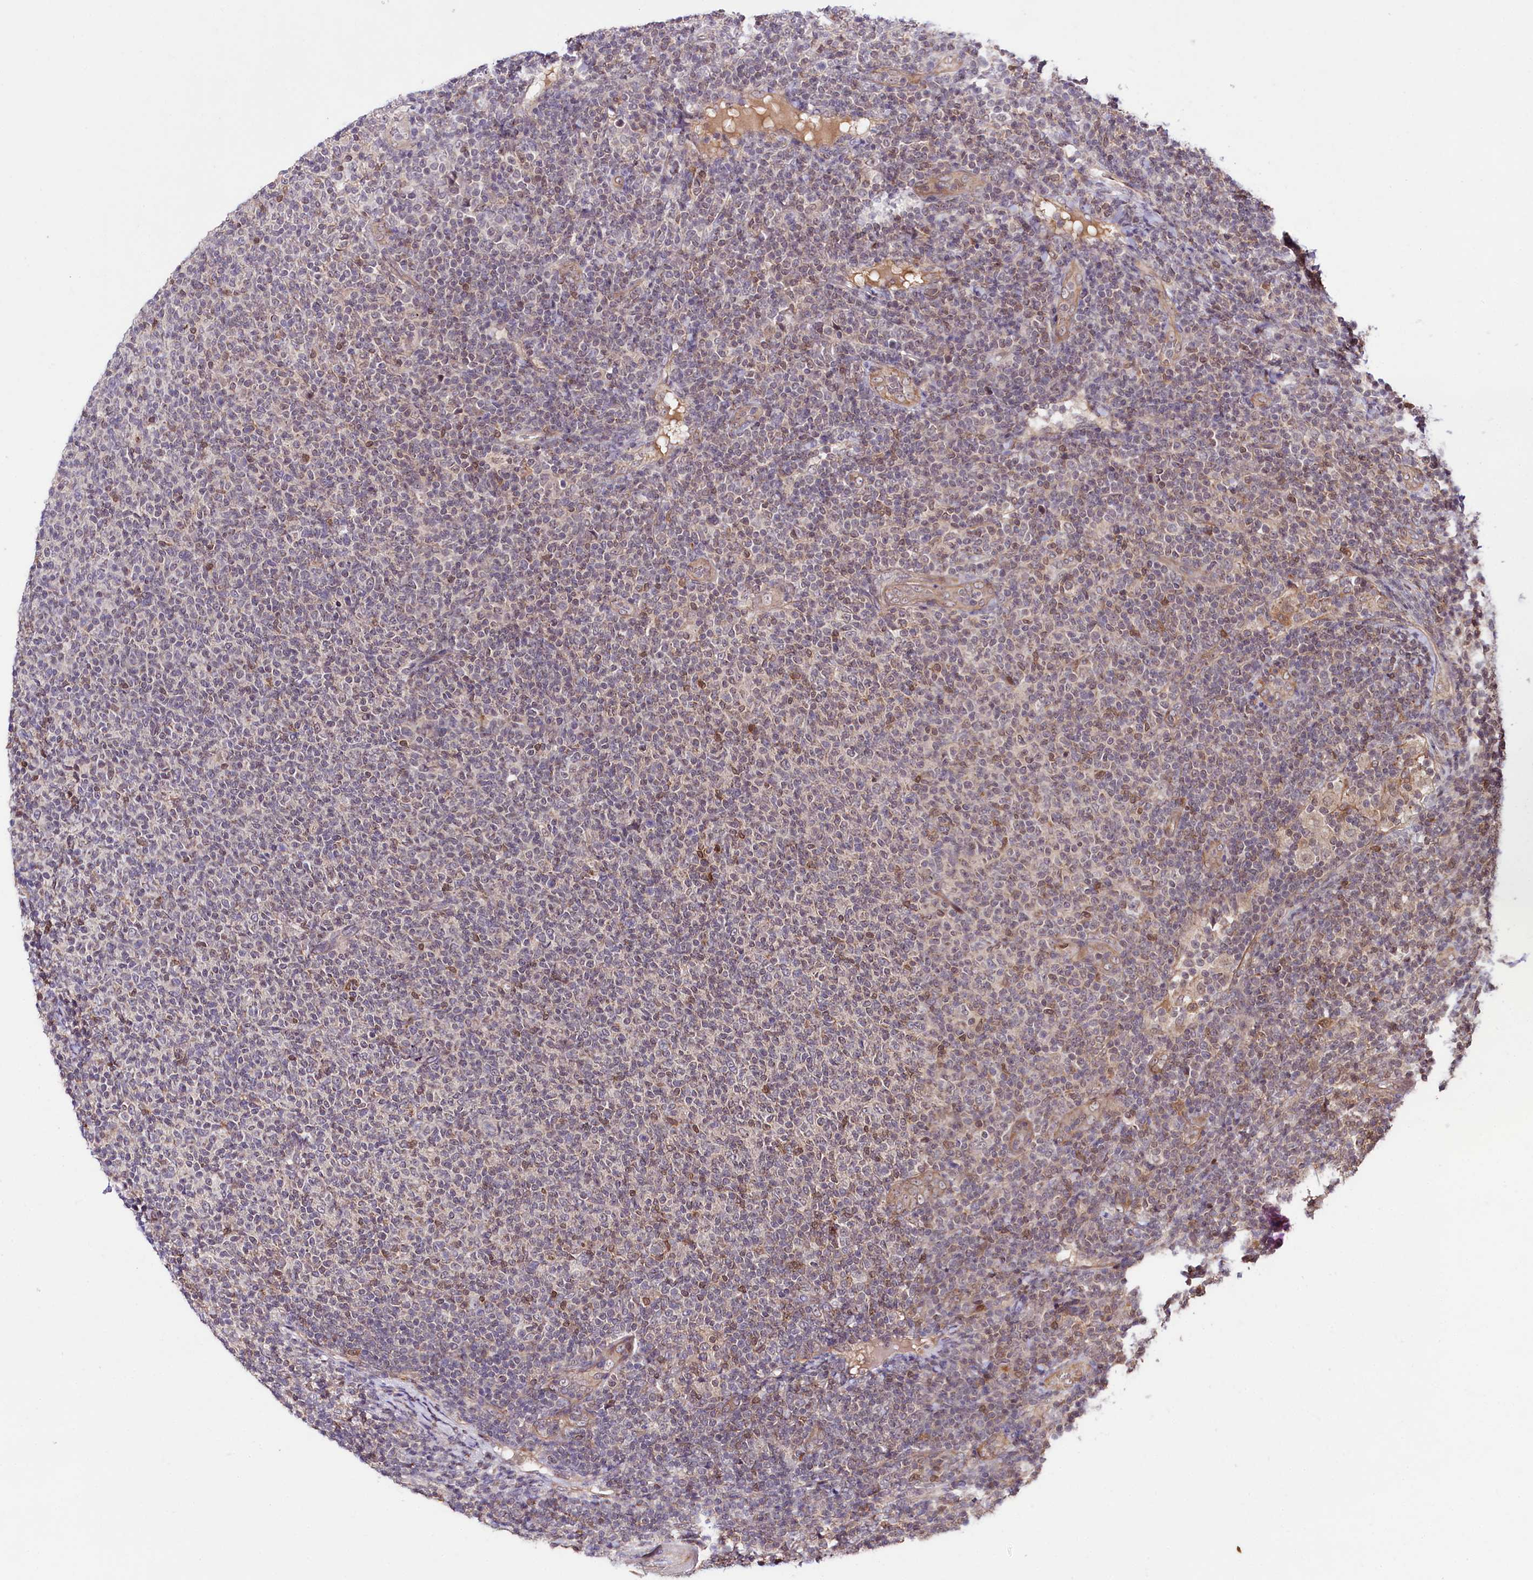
{"staining": {"intensity": "moderate", "quantity": "<25%", "location": "nuclear"}, "tissue": "lymphoma", "cell_type": "Tumor cells", "image_type": "cancer", "snomed": [{"axis": "morphology", "description": "Malignant lymphoma, non-Hodgkin's type, Low grade"}, {"axis": "topography", "description": "Lymph node"}], "caption": "Immunohistochemistry photomicrograph of low-grade malignant lymphoma, non-Hodgkin's type stained for a protein (brown), which displays low levels of moderate nuclear expression in about <25% of tumor cells.", "gene": "TAFAZZIN", "patient": {"sex": "male", "age": 66}}